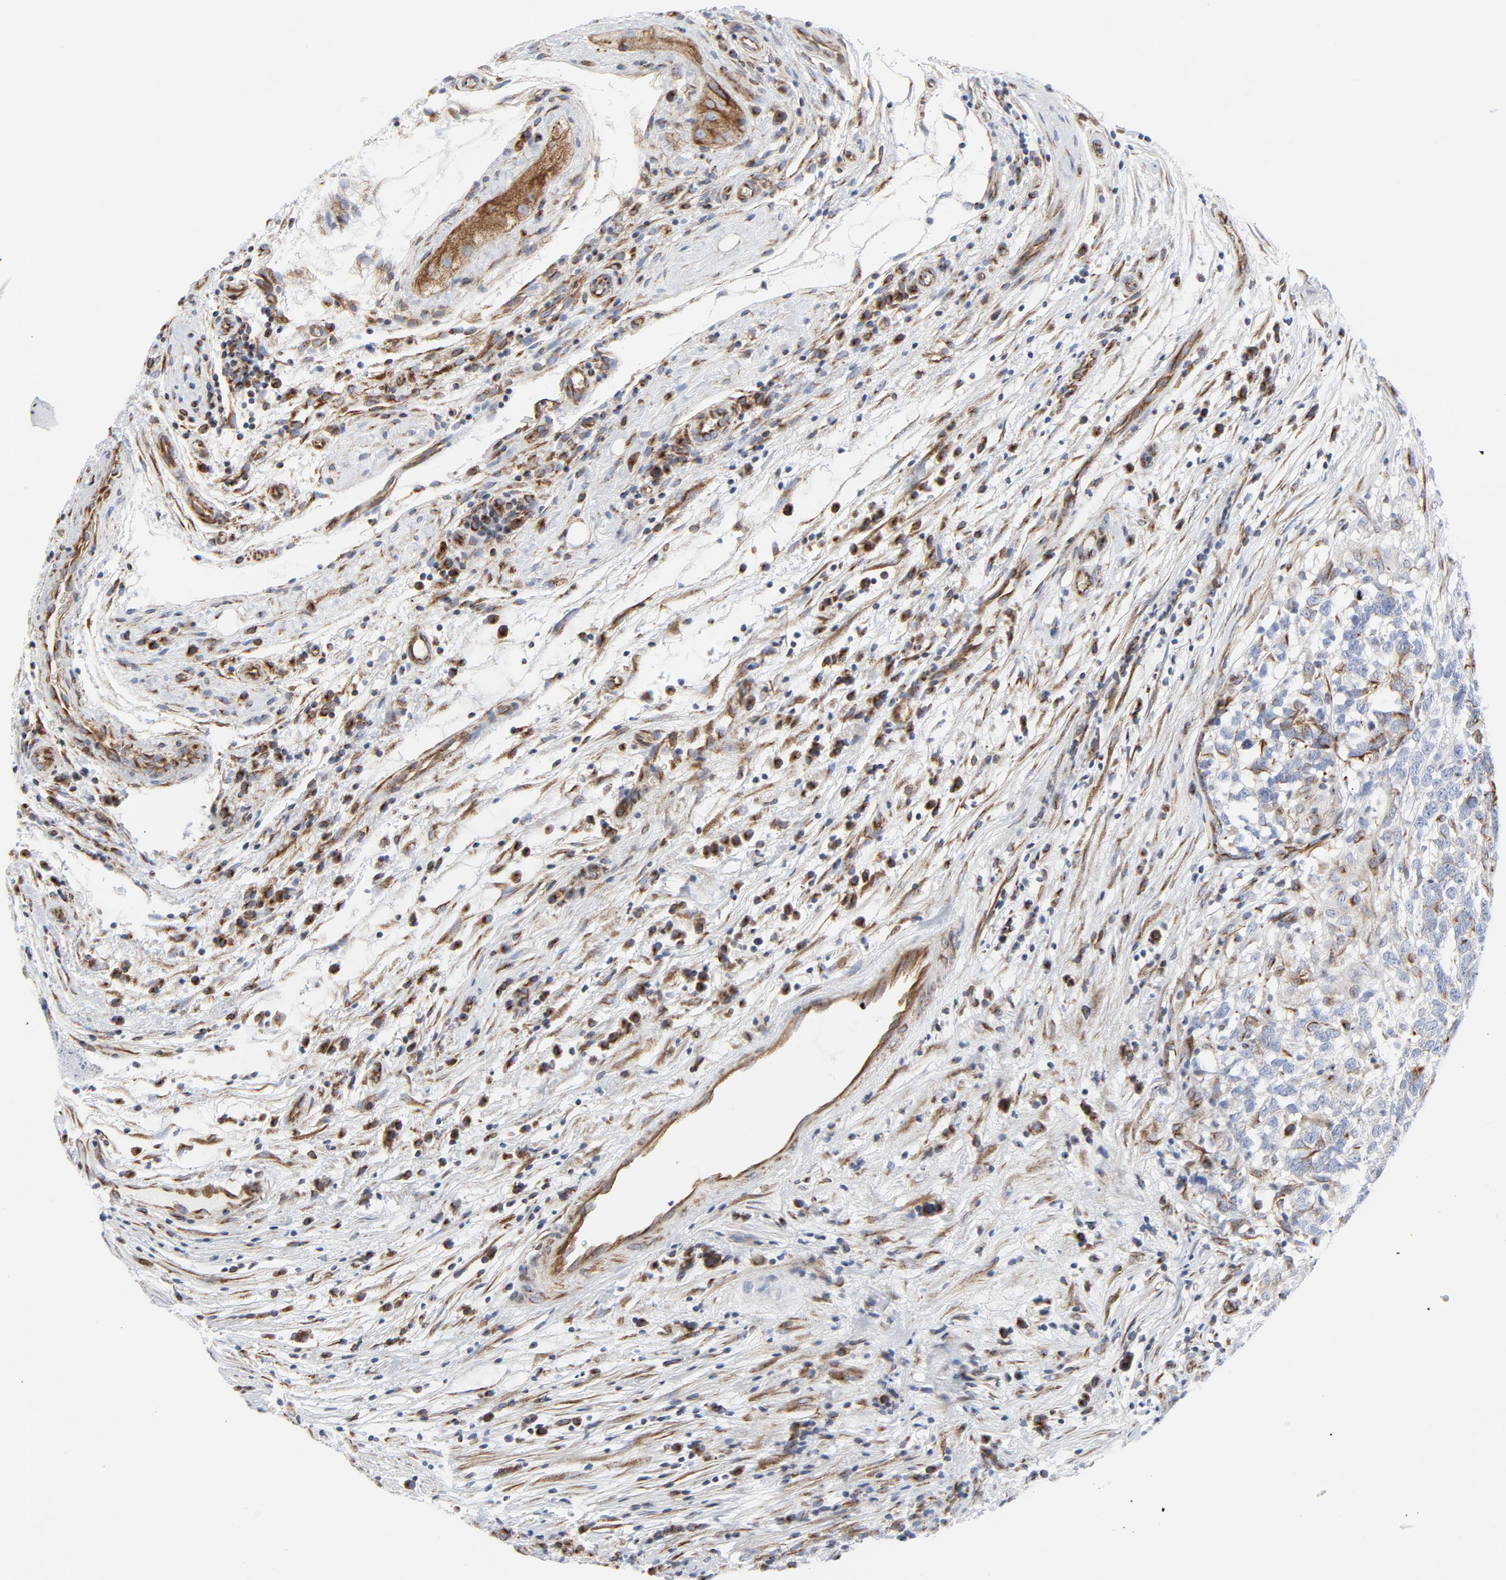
{"staining": {"intensity": "moderate", "quantity": "25%-75%", "location": "cytoplasmic/membranous"}, "tissue": "testis cancer", "cell_type": "Tumor cells", "image_type": "cancer", "snomed": [{"axis": "morphology", "description": "Carcinoma, Embryonal, NOS"}, {"axis": "topography", "description": "Testis"}], "caption": "Immunohistochemistry micrograph of neoplastic tissue: human testis embryonal carcinoma stained using immunohistochemistry reveals medium levels of moderate protein expression localized specifically in the cytoplasmic/membranous of tumor cells, appearing as a cytoplasmic/membranous brown color.", "gene": "TUBB1", "patient": {"sex": "male", "age": 26}}